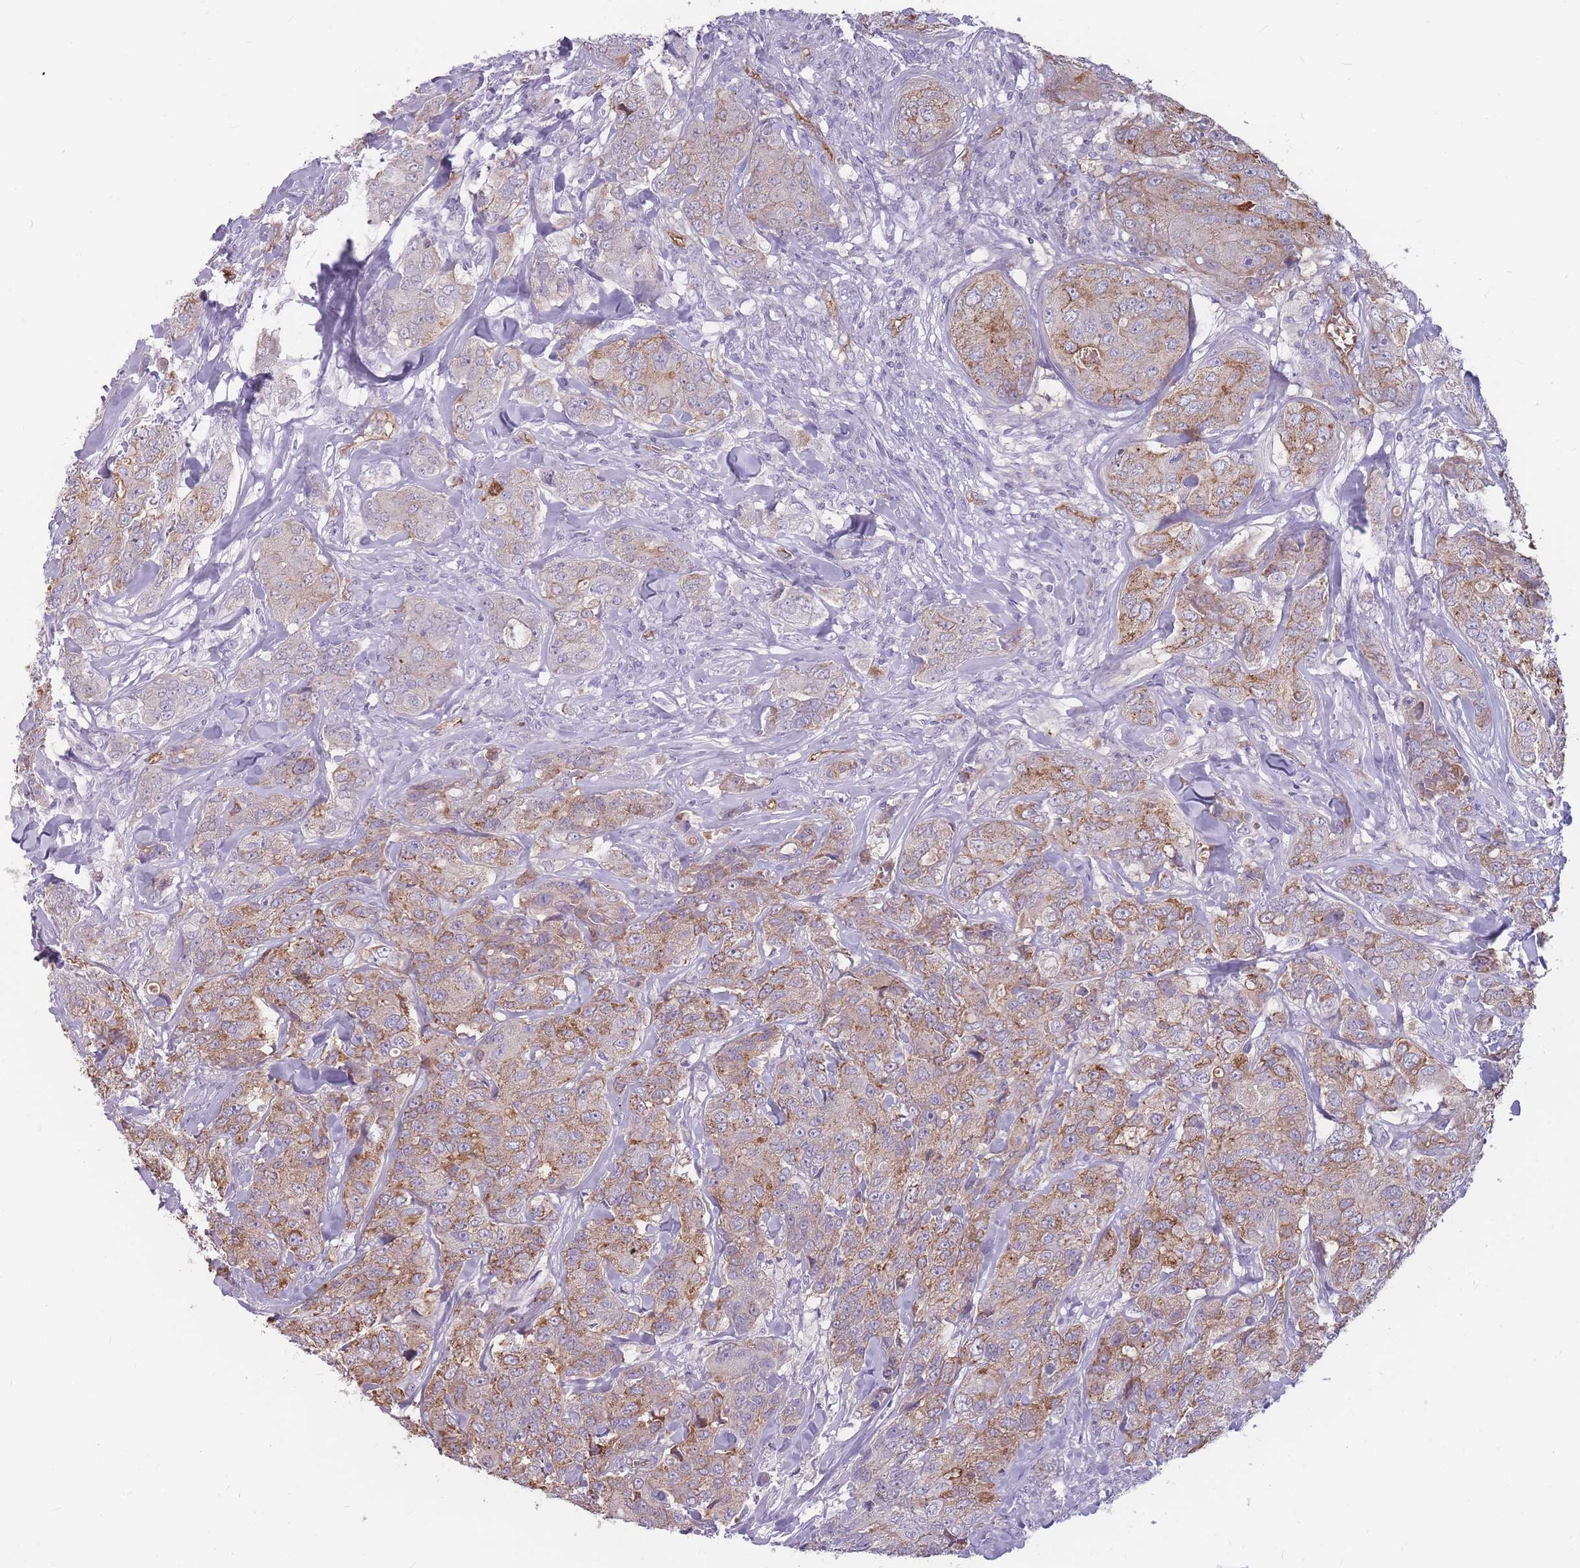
{"staining": {"intensity": "moderate", "quantity": "25%-75%", "location": "cytoplasmic/membranous"}, "tissue": "breast cancer", "cell_type": "Tumor cells", "image_type": "cancer", "snomed": [{"axis": "morphology", "description": "Duct carcinoma"}, {"axis": "topography", "description": "Breast"}], "caption": "A high-resolution micrograph shows immunohistochemistry staining of breast infiltrating ductal carcinoma, which exhibits moderate cytoplasmic/membranous staining in approximately 25%-75% of tumor cells. (DAB IHC with brightfield microscopy, high magnification).", "gene": "GNA11", "patient": {"sex": "female", "age": 43}}